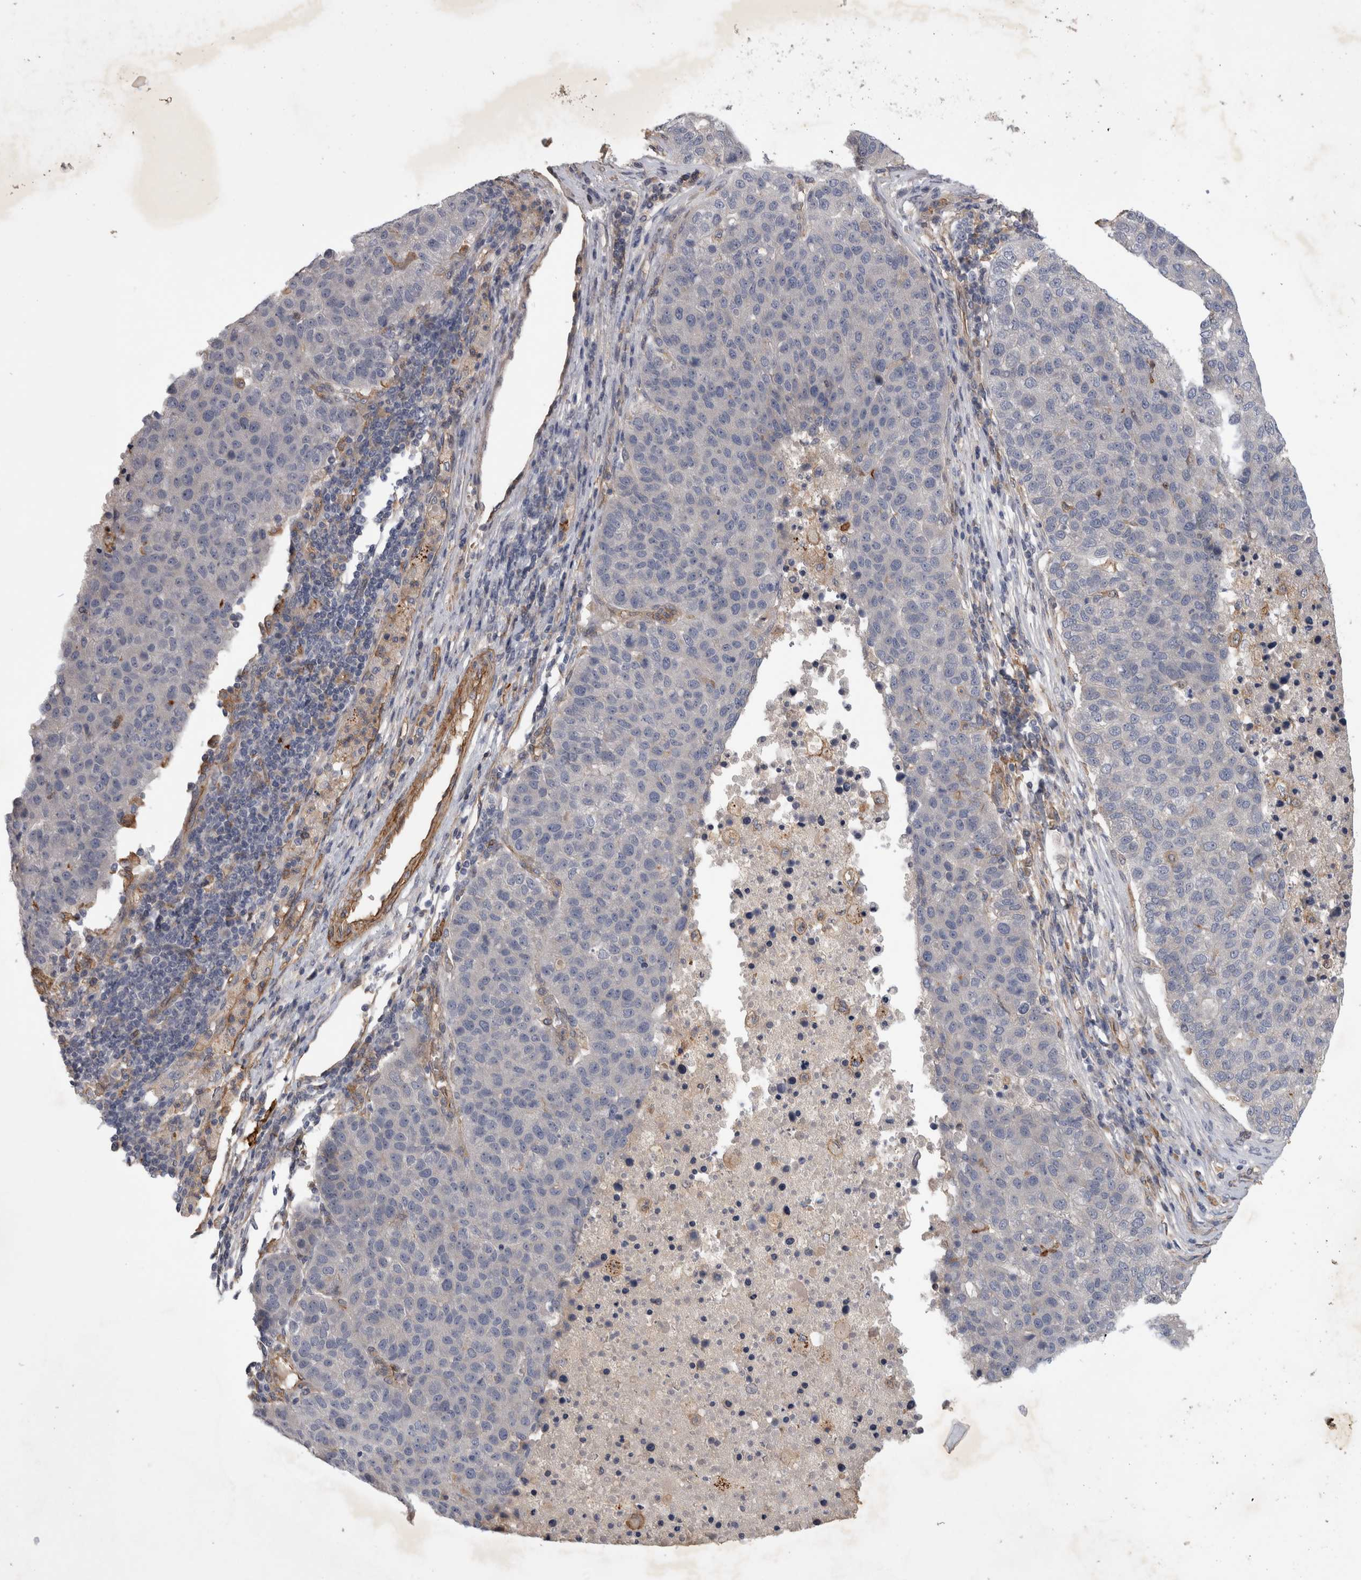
{"staining": {"intensity": "negative", "quantity": "none", "location": "none"}, "tissue": "pancreatic cancer", "cell_type": "Tumor cells", "image_type": "cancer", "snomed": [{"axis": "morphology", "description": "Adenocarcinoma, NOS"}, {"axis": "topography", "description": "Pancreas"}], "caption": "Tumor cells show no significant positivity in pancreatic cancer.", "gene": "ANKFY1", "patient": {"sex": "female", "age": 61}}